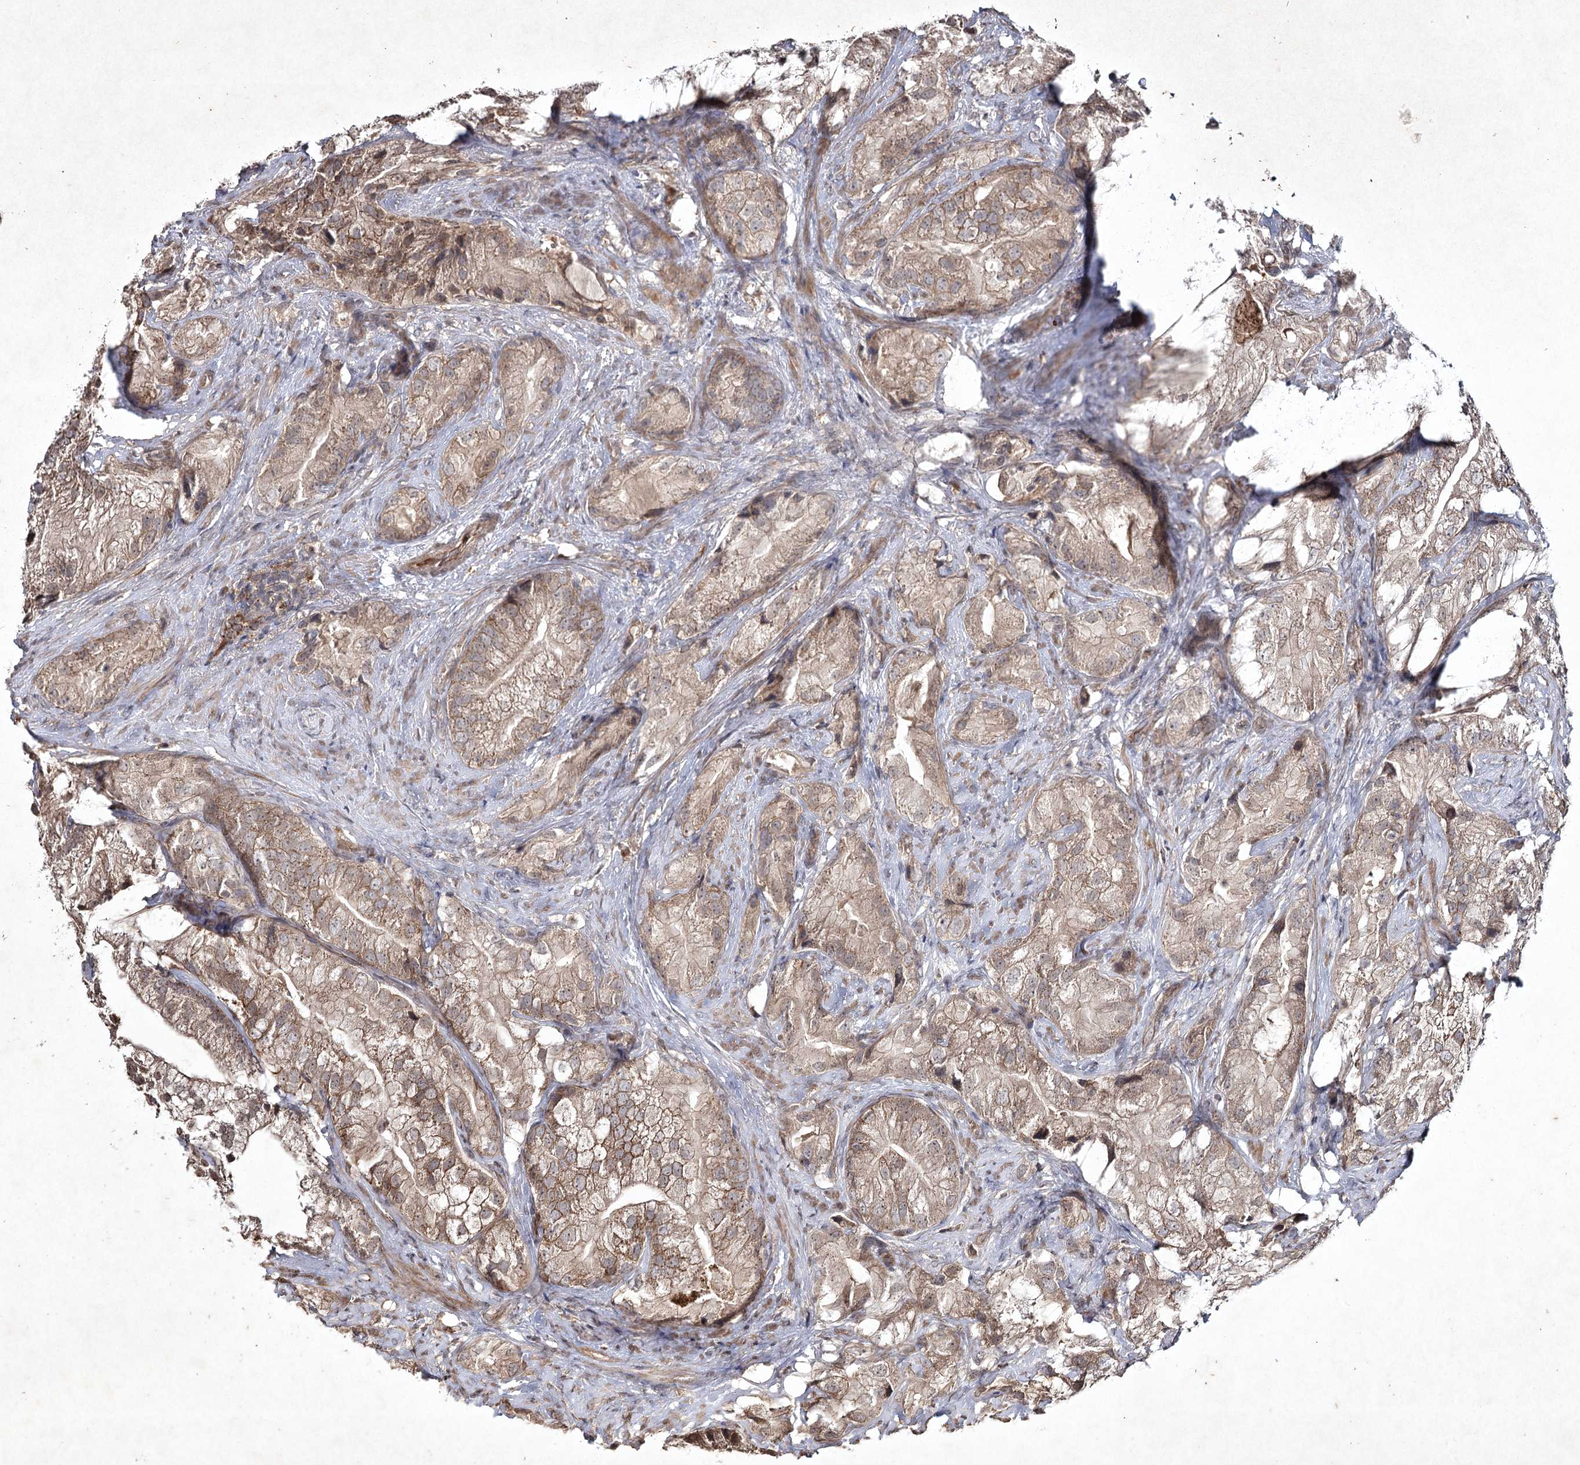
{"staining": {"intensity": "weak", "quantity": "25%-75%", "location": "cytoplasmic/membranous"}, "tissue": "prostate cancer", "cell_type": "Tumor cells", "image_type": "cancer", "snomed": [{"axis": "morphology", "description": "Adenocarcinoma, Low grade"}, {"axis": "topography", "description": "Prostate"}], "caption": "Human prostate cancer (low-grade adenocarcinoma) stained with a protein marker exhibits weak staining in tumor cells.", "gene": "CYP2B6", "patient": {"sex": "male", "age": 71}}